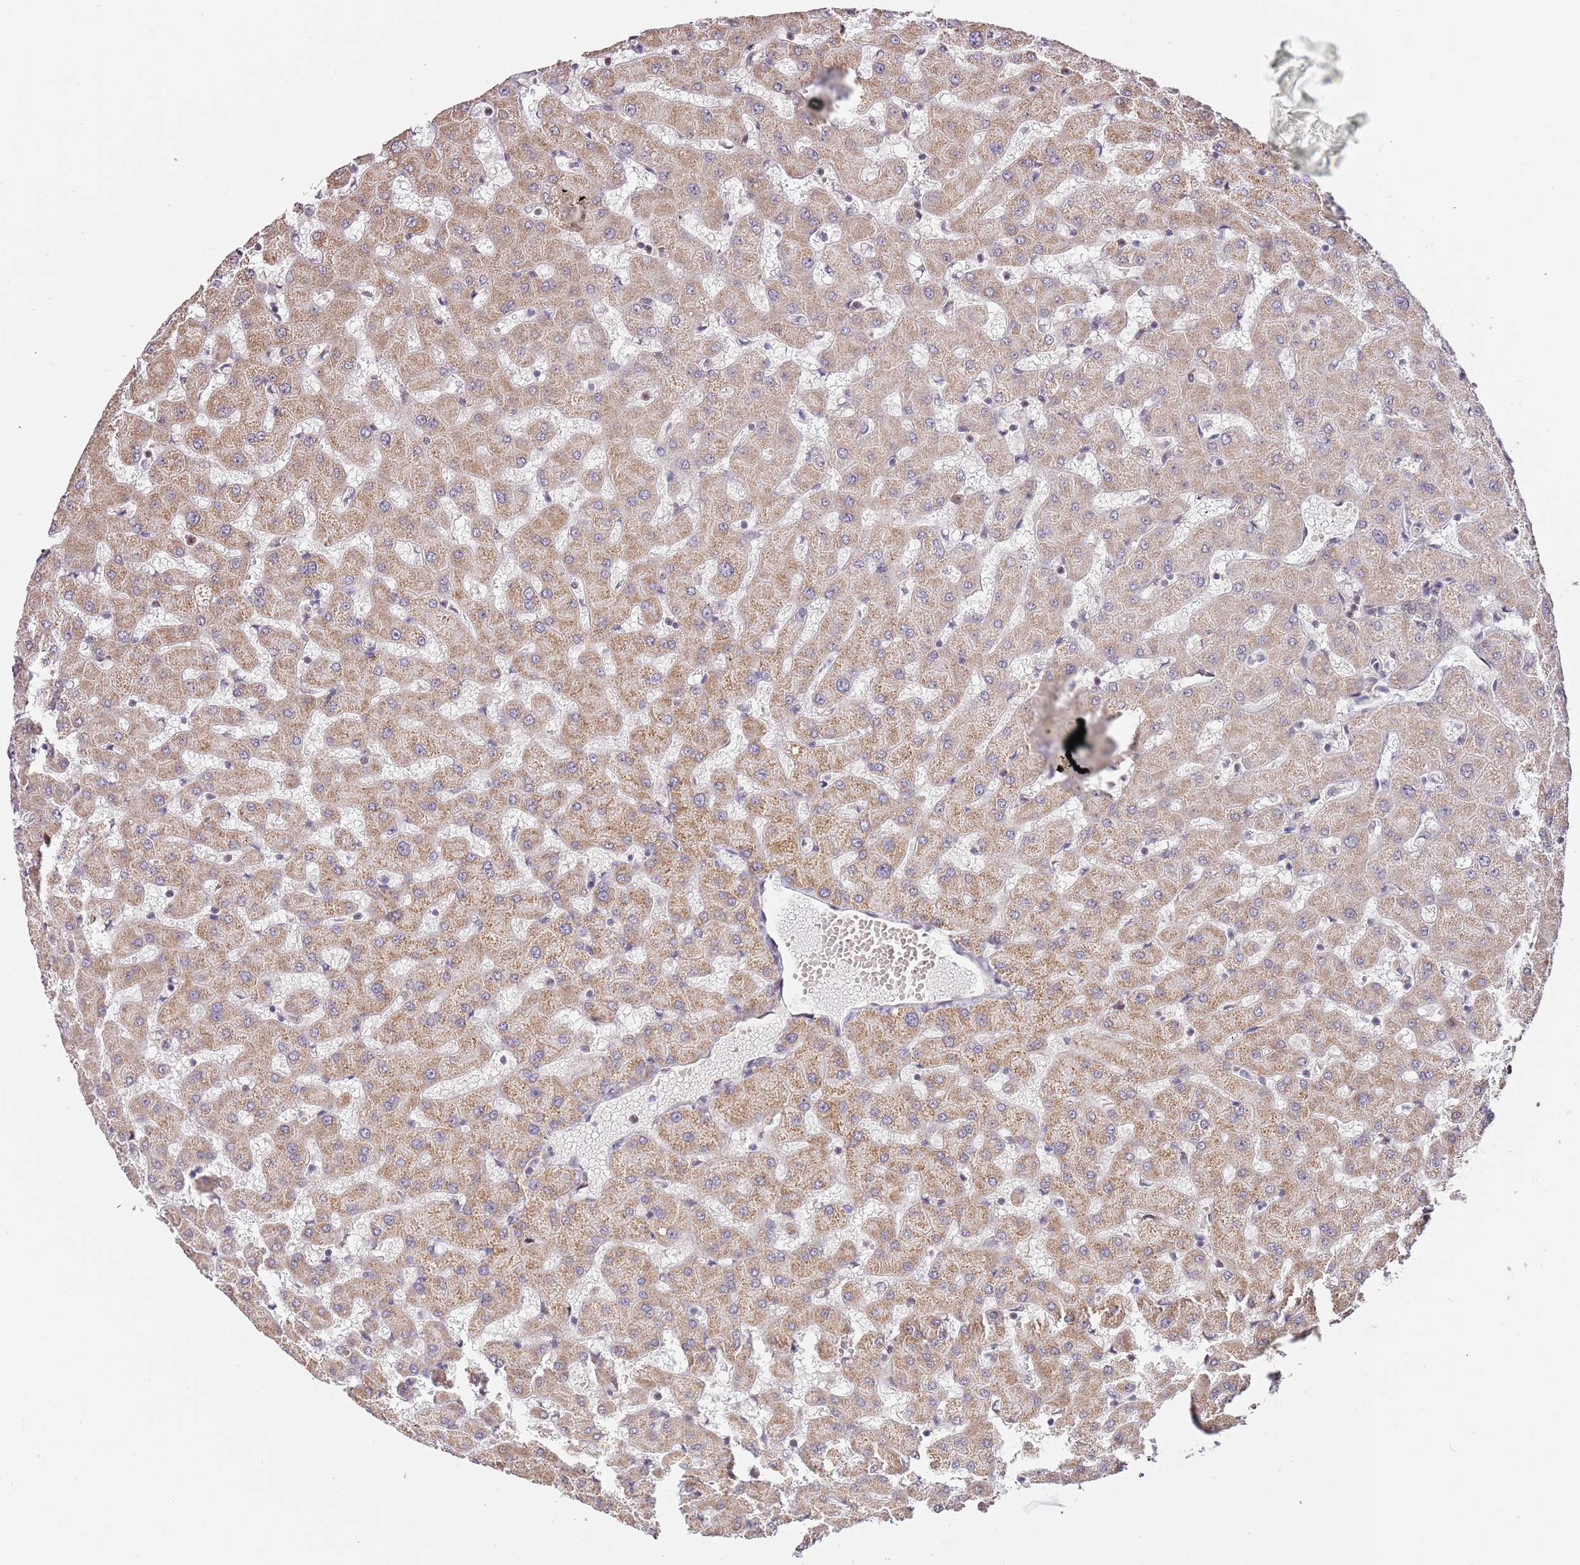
{"staining": {"intensity": "weak", "quantity": ">75%", "location": "cytoplasmic/membranous"}, "tissue": "liver", "cell_type": "Cholangiocytes", "image_type": "normal", "snomed": [{"axis": "morphology", "description": "Normal tissue, NOS"}, {"axis": "topography", "description": "Liver"}], "caption": "Weak cytoplasmic/membranous staining is identified in approximately >75% of cholangiocytes in unremarkable liver. The staining was performed using DAB to visualize the protein expression in brown, while the nuclei were stained in blue with hematoxylin (Magnification: 20x).", "gene": "RIF1", "patient": {"sex": "female", "age": 63}}